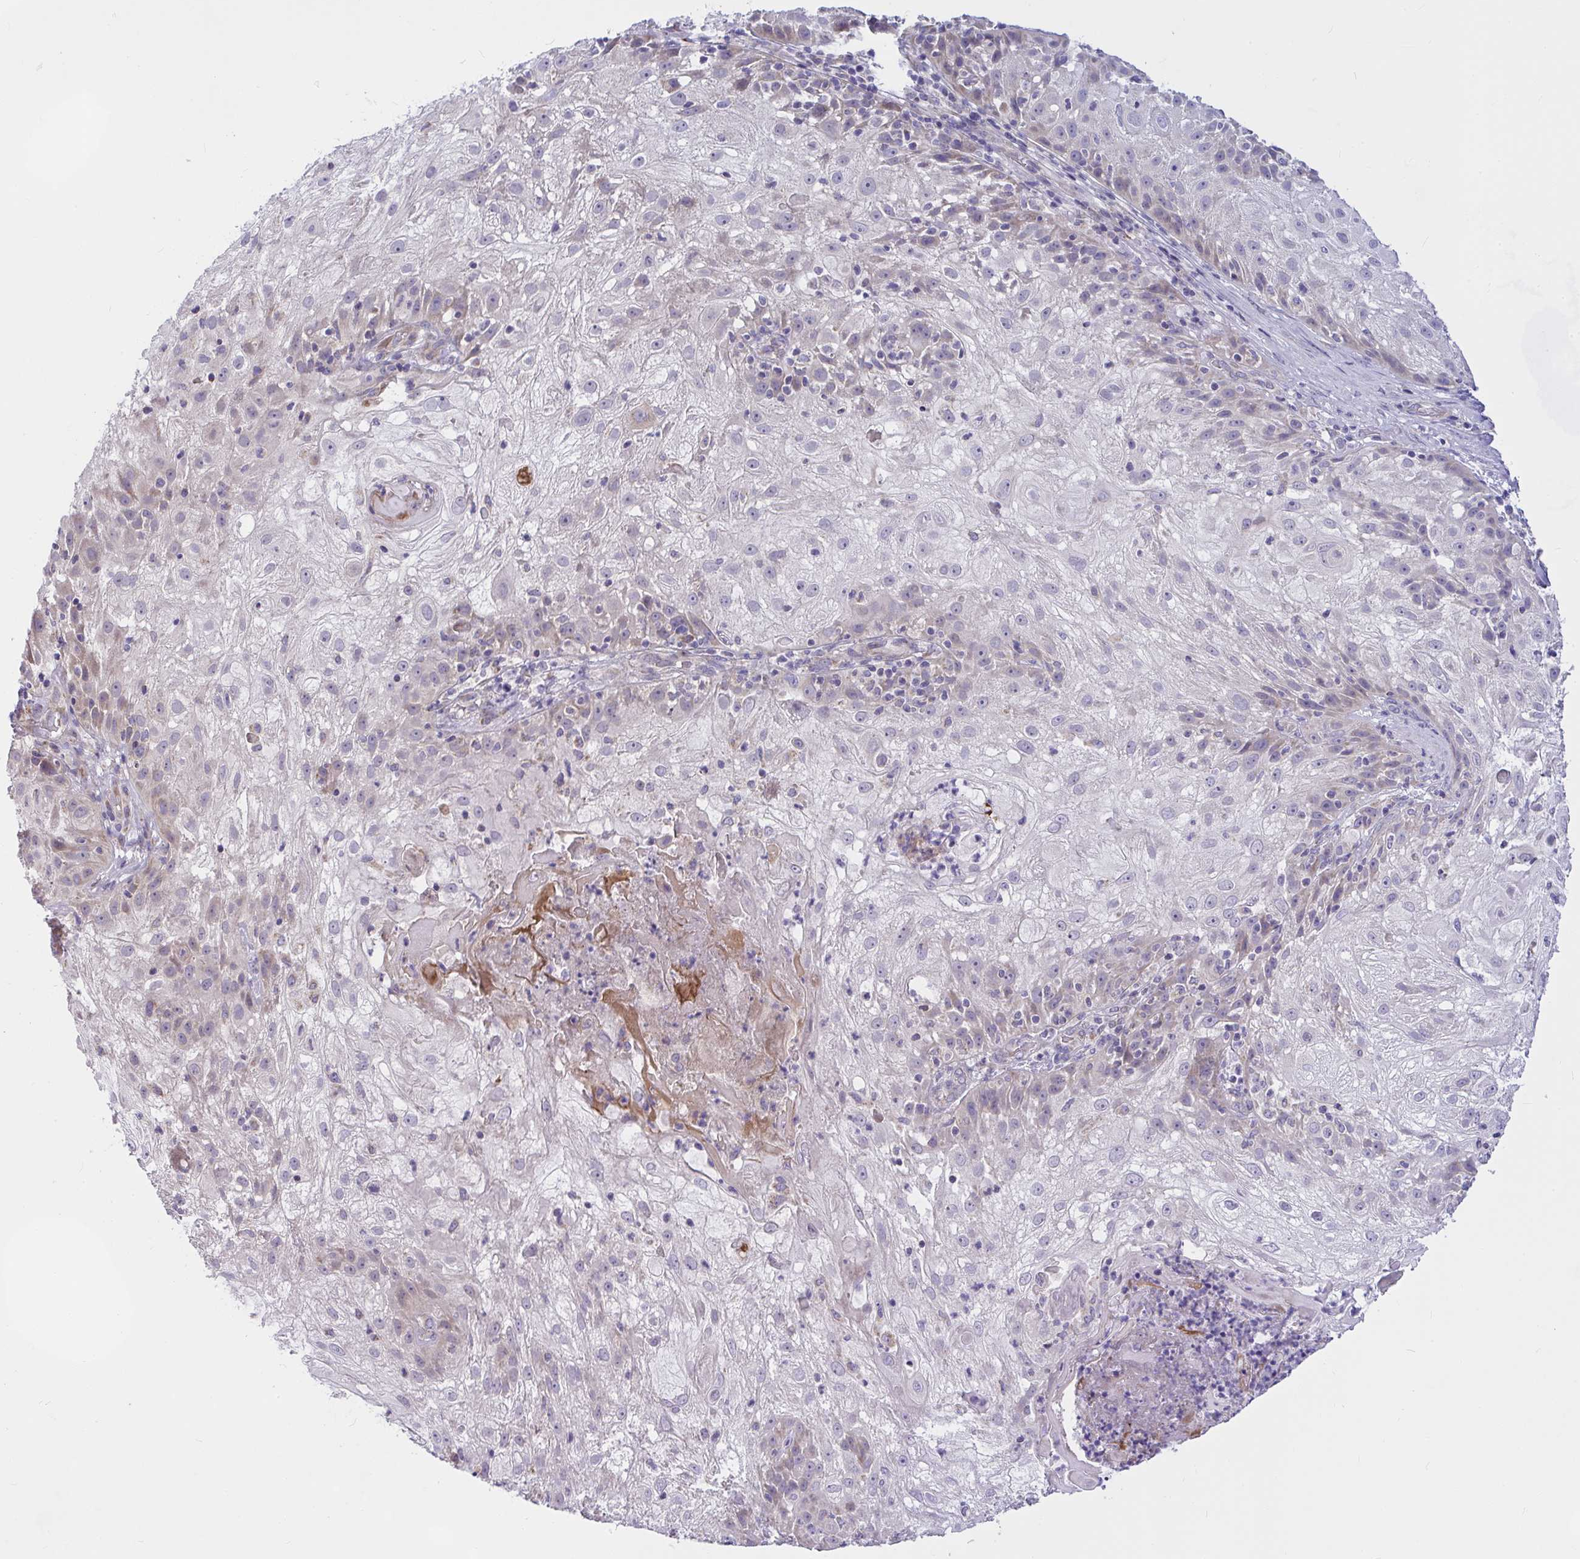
{"staining": {"intensity": "weak", "quantity": "<25%", "location": "cytoplasmic/membranous"}, "tissue": "skin cancer", "cell_type": "Tumor cells", "image_type": "cancer", "snomed": [{"axis": "morphology", "description": "Normal tissue, NOS"}, {"axis": "morphology", "description": "Squamous cell carcinoma, NOS"}, {"axis": "topography", "description": "Skin"}], "caption": "Tumor cells show no significant protein expression in skin cancer. The staining is performed using DAB (3,3'-diaminobenzidine) brown chromogen with nuclei counter-stained in using hematoxylin.", "gene": "CEP63", "patient": {"sex": "female", "age": 83}}